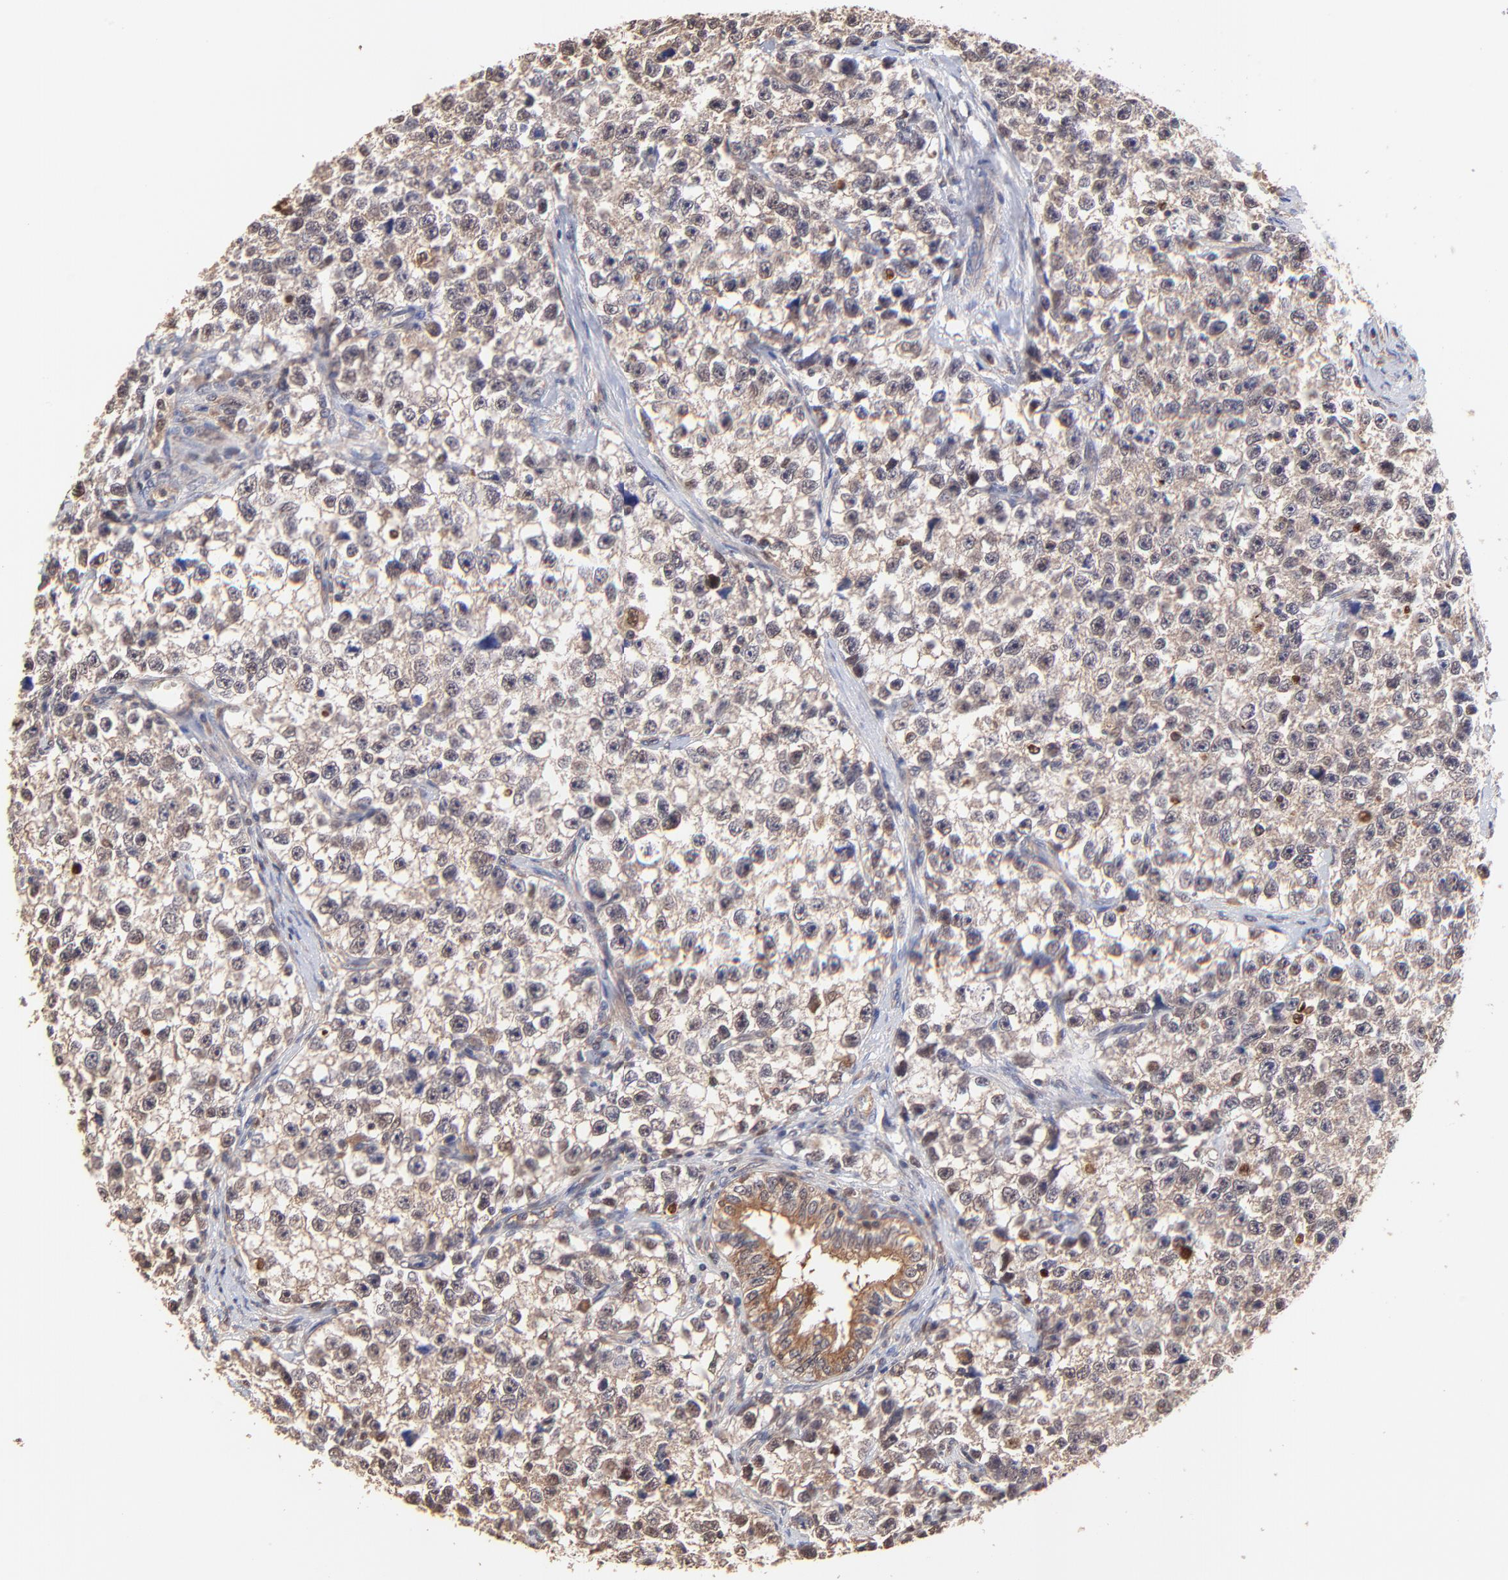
{"staining": {"intensity": "weak", "quantity": ">75%", "location": "cytoplasmic/membranous,nuclear"}, "tissue": "testis cancer", "cell_type": "Tumor cells", "image_type": "cancer", "snomed": [{"axis": "morphology", "description": "Seminoma, NOS"}, {"axis": "morphology", "description": "Carcinoma, Embryonal, NOS"}, {"axis": "topography", "description": "Testis"}], "caption": "DAB (3,3'-diaminobenzidine) immunohistochemical staining of human testis cancer (embryonal carcinoma) exhibits weak cytoplasmic/membranous and nuclear protein positivity in approximately >75% of tumor cells.", "gene": "PSMA6", "patient": {"sex": "male", "age": 30}}